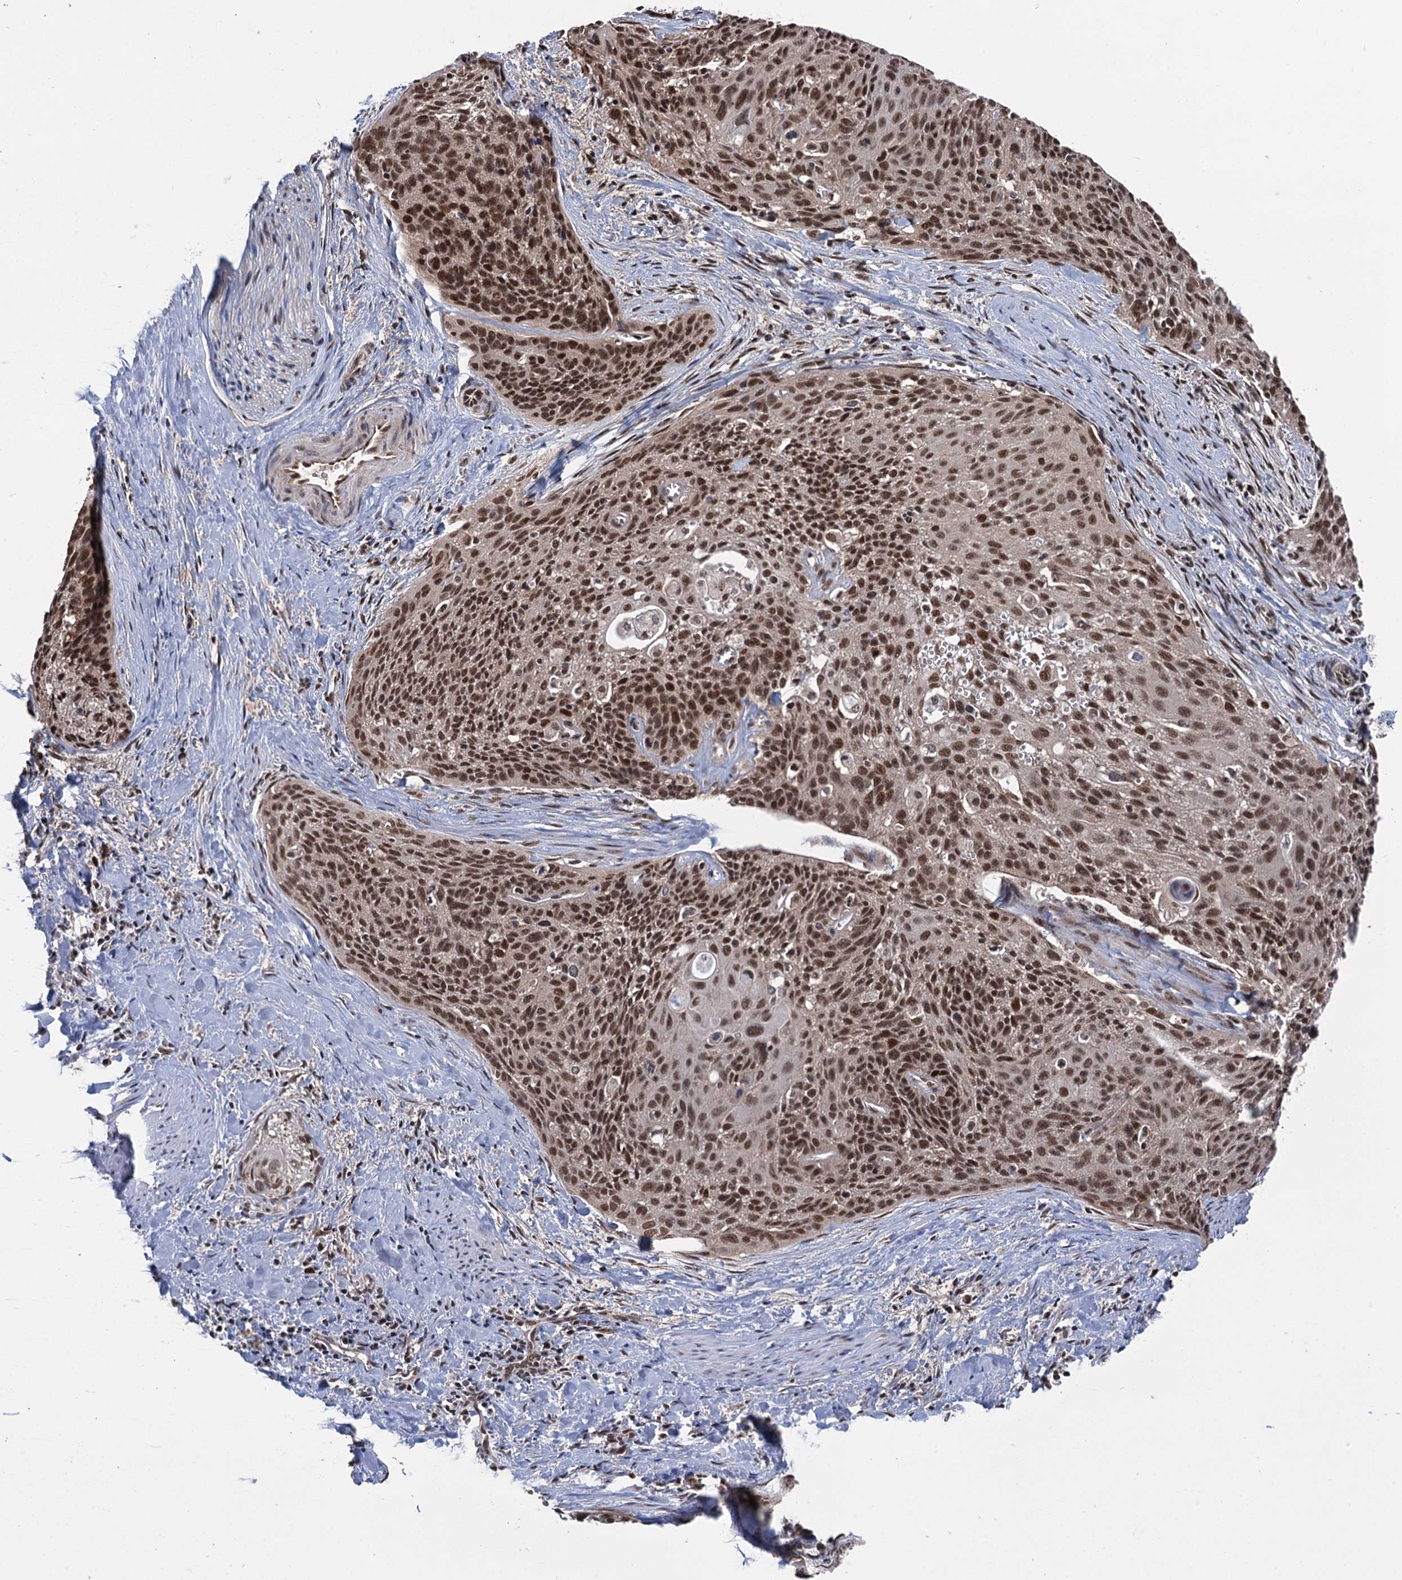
{"staining": {"intensity": "moderate", "quantity": ">75%", "location": "nuclear"}, "tissue": "cervical cancer", "cell_type": "Tumor cells", "image_type": "cancer", "snomed": [{"axis": "morphology", "description": "Squamous cell carcinoma, NOS"}, {"axis": "topography", "description": "Cervix"}], "caption": "Protein analysis of cervical squamous cell carcinoma tissue shows moderate nuclear staining in approximately >75% of tumor cells.", "gene": "RASSF4", "patient": {"sex": "female", "age": 55}}